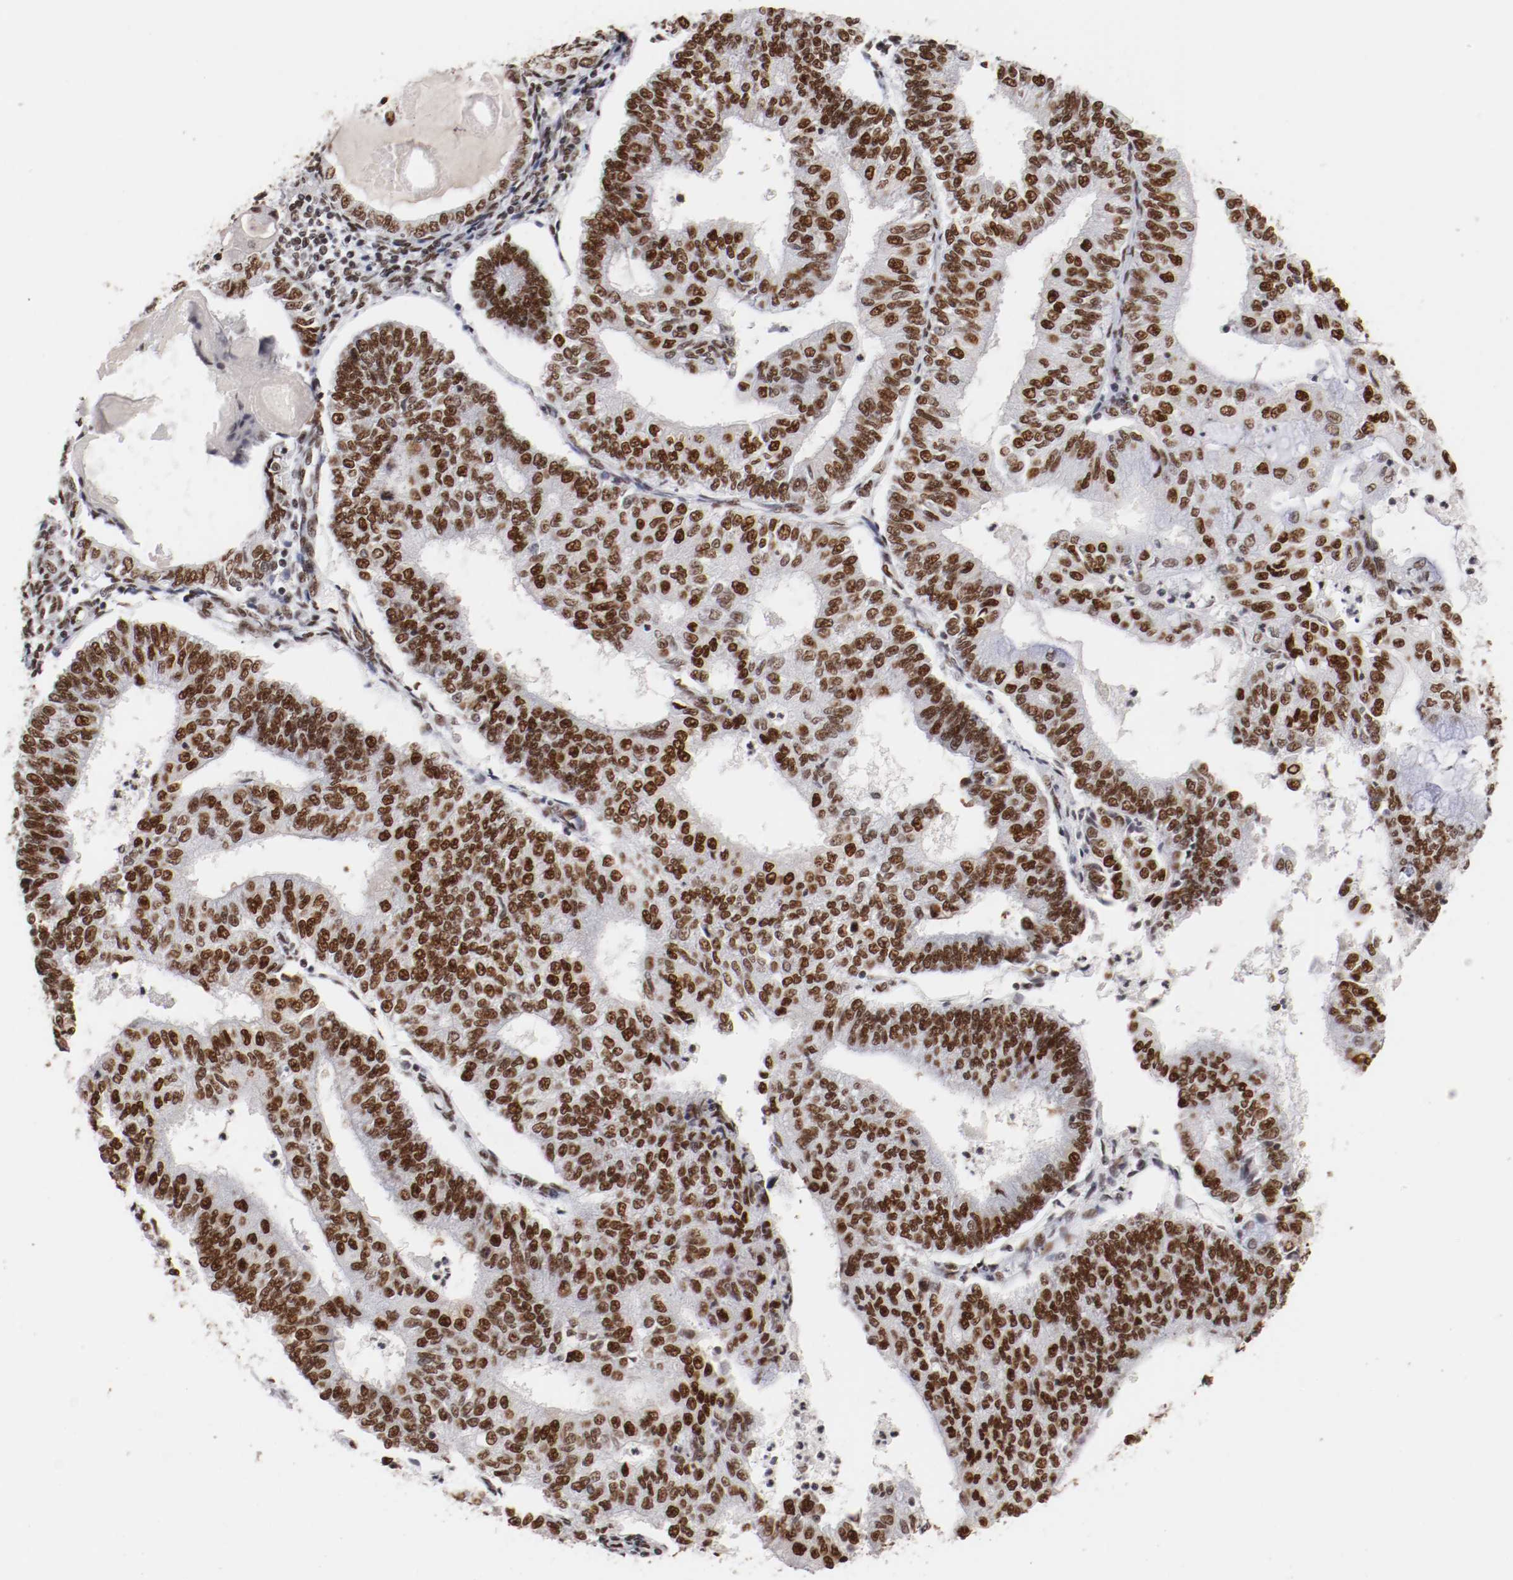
{"staining": {"intensity": "strong", "quantity": ">75%", "location": "nuclear"}, "tissue": "endometrial cancer", "cell_type": "Tumor cells", "image_type": "cancer", "snomed": [{"axis": "morphology", "description": "Adenocarcinoma, NOS"}, {"axis": "topography", "description": "Endometrium"}], "caption": "Endometrial adenocarcinoma tissue shows strong nuclear staining in about >75% of tumor cells, visualized by immunohistochemistry.", "gene": "TP53BP1", "patient": {"sex": "female", "age": 59}}